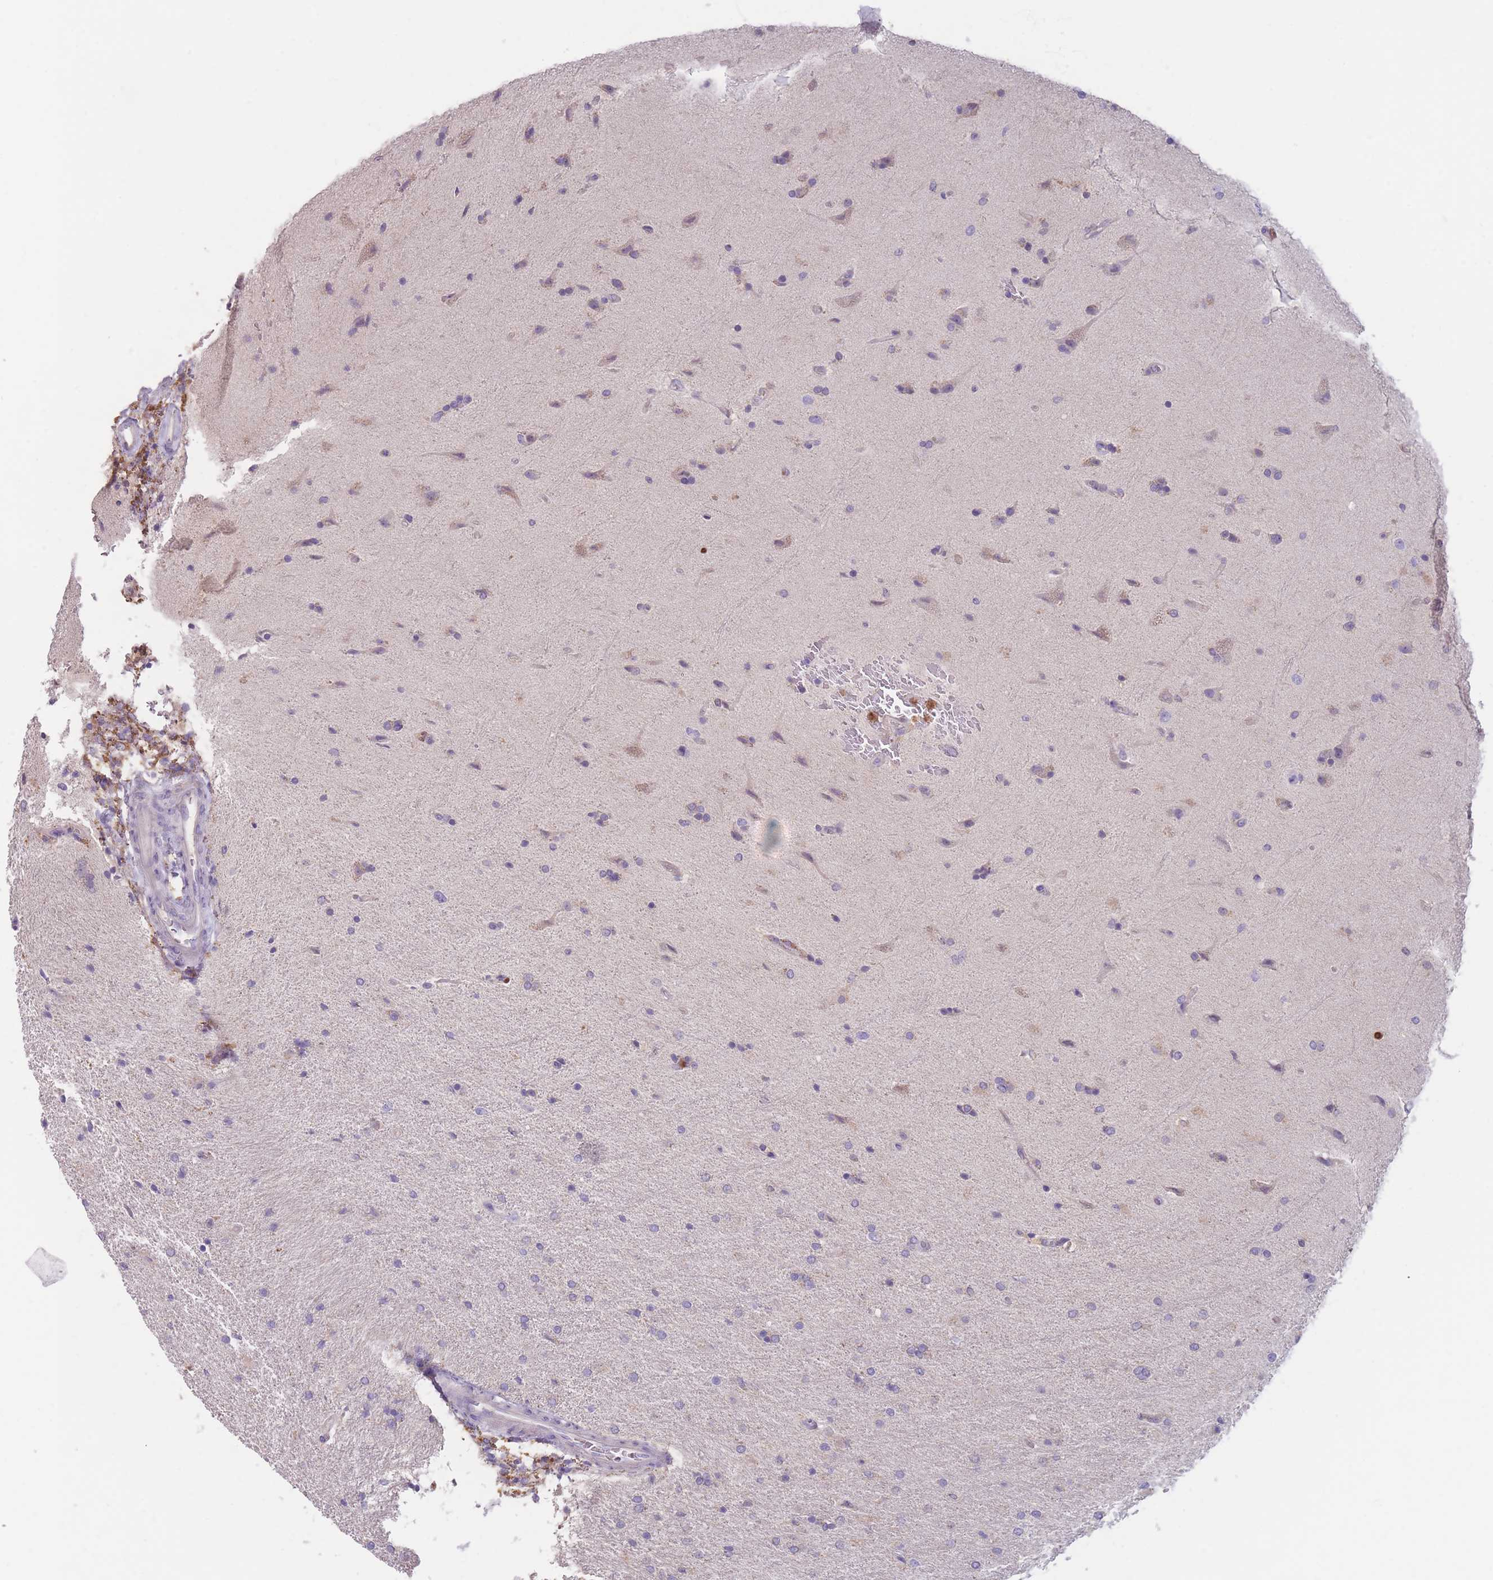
{"staining": {"intensity": "negative", "quantity": "none", "location": "none"}, "tissue": "glioma", "cell_type": "Tumor cells", "image_type": "cancer", "snomed": [{"axis": "morphology", "description": "Glioma, malignant, High grade"}, {"axis": "topography", "description": "Brain"}], "caption": "Immunohistochemical staining of human malignant high-grade glioma reveals no significant staining in tumor cells.", "gene": "ST3GAL4", "patient": {"sex": "male", "age": 72}}